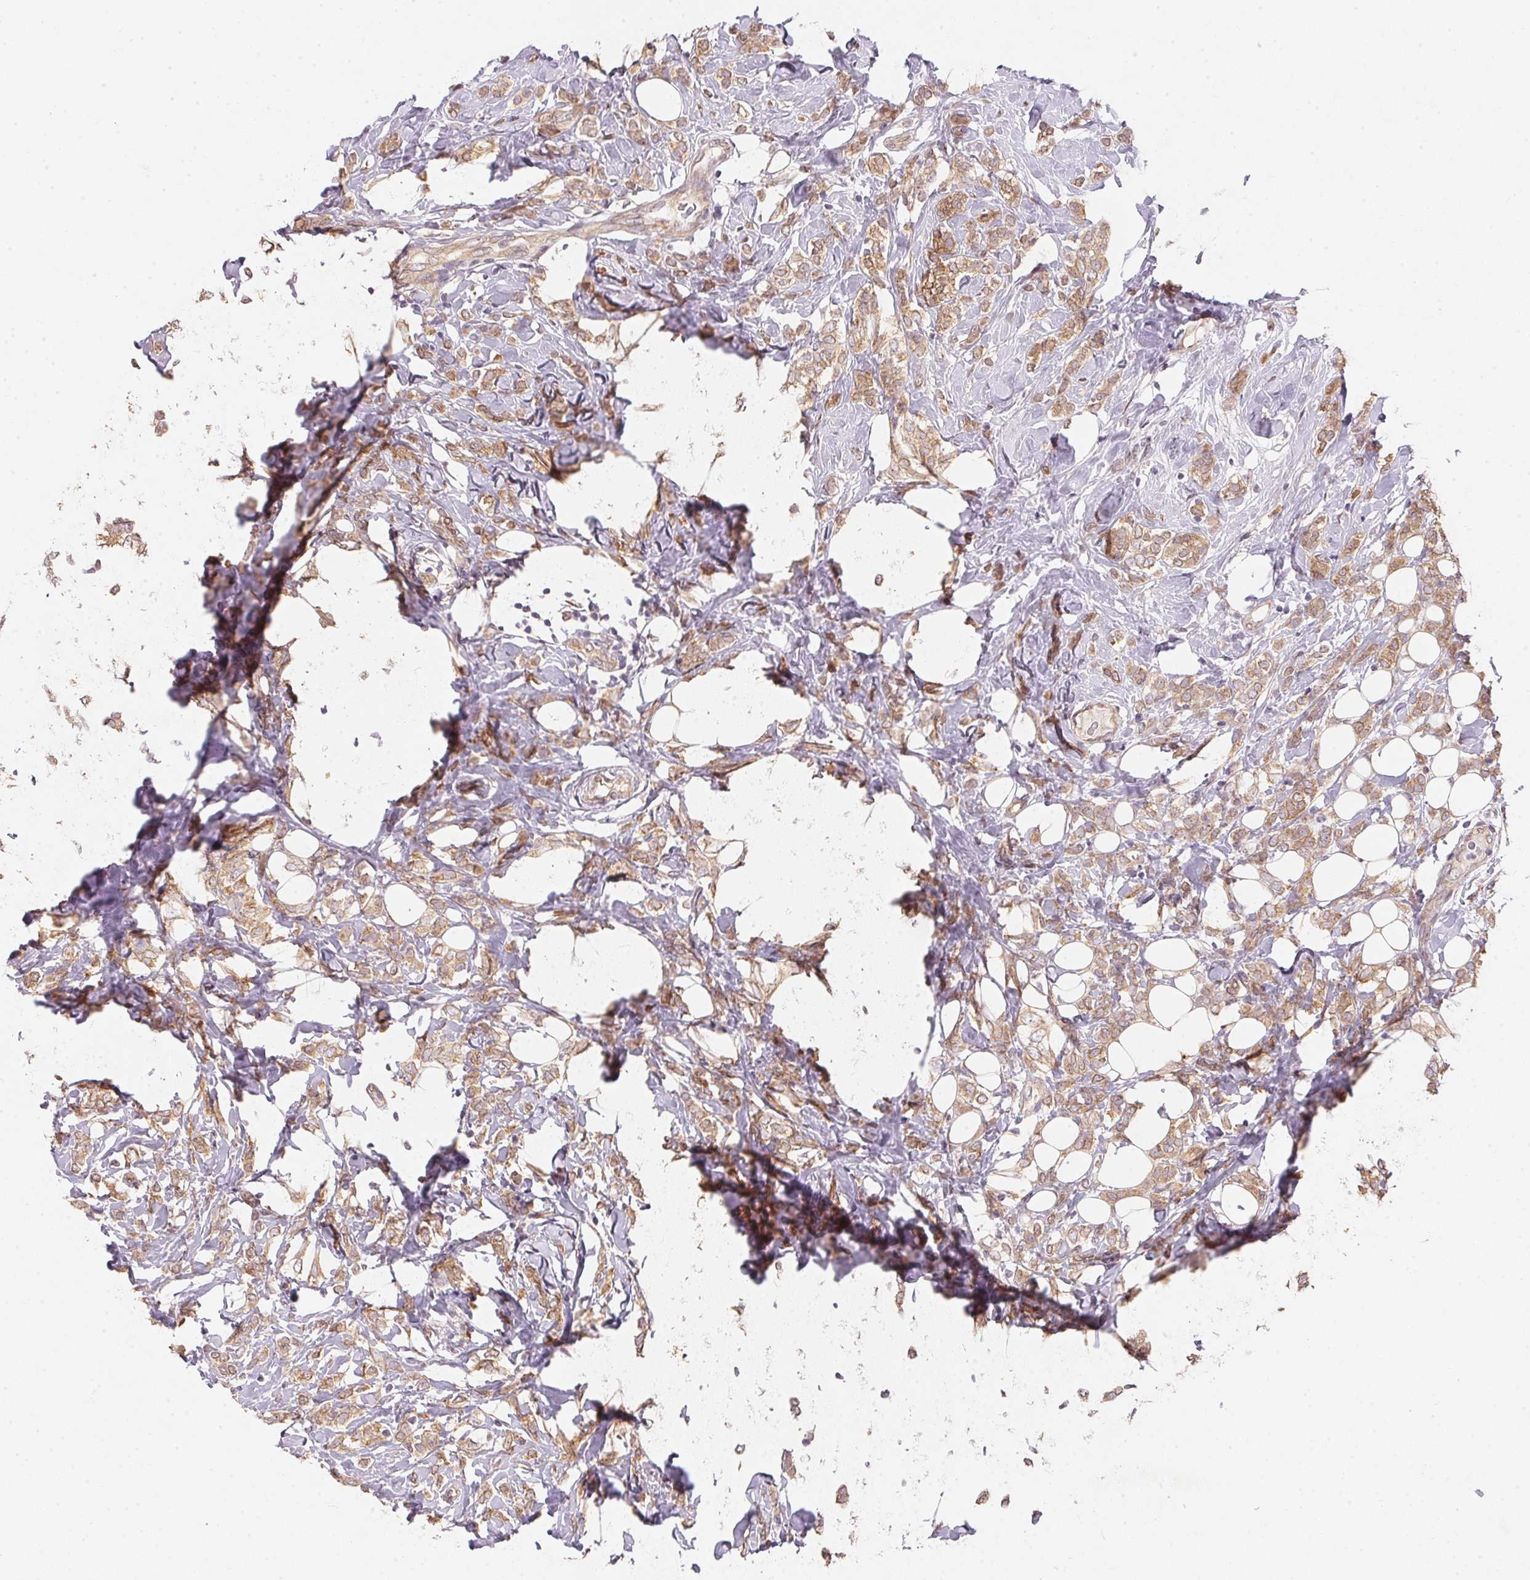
{"staining": {"intensity": "moderate", "quantity": ">75%", "location": "cytoplasmic/membranous"}, "tissue": "breast cancer", "cell_type": "Tumor cells", "image_type": "cancer", "snomed": [{"axis": "morphology", "description": "Lobular carcinoma"}, {"axis": "topography", "description": "Breast"}], "caption": "Protein expression analysis of lobular carcinoma (breast) demonstrates moderate cytoplasmic/membranous expression in approximately >75% of tumor cells.", "gene": "EI24", "patient": {"sex": "female", "age": 49}}